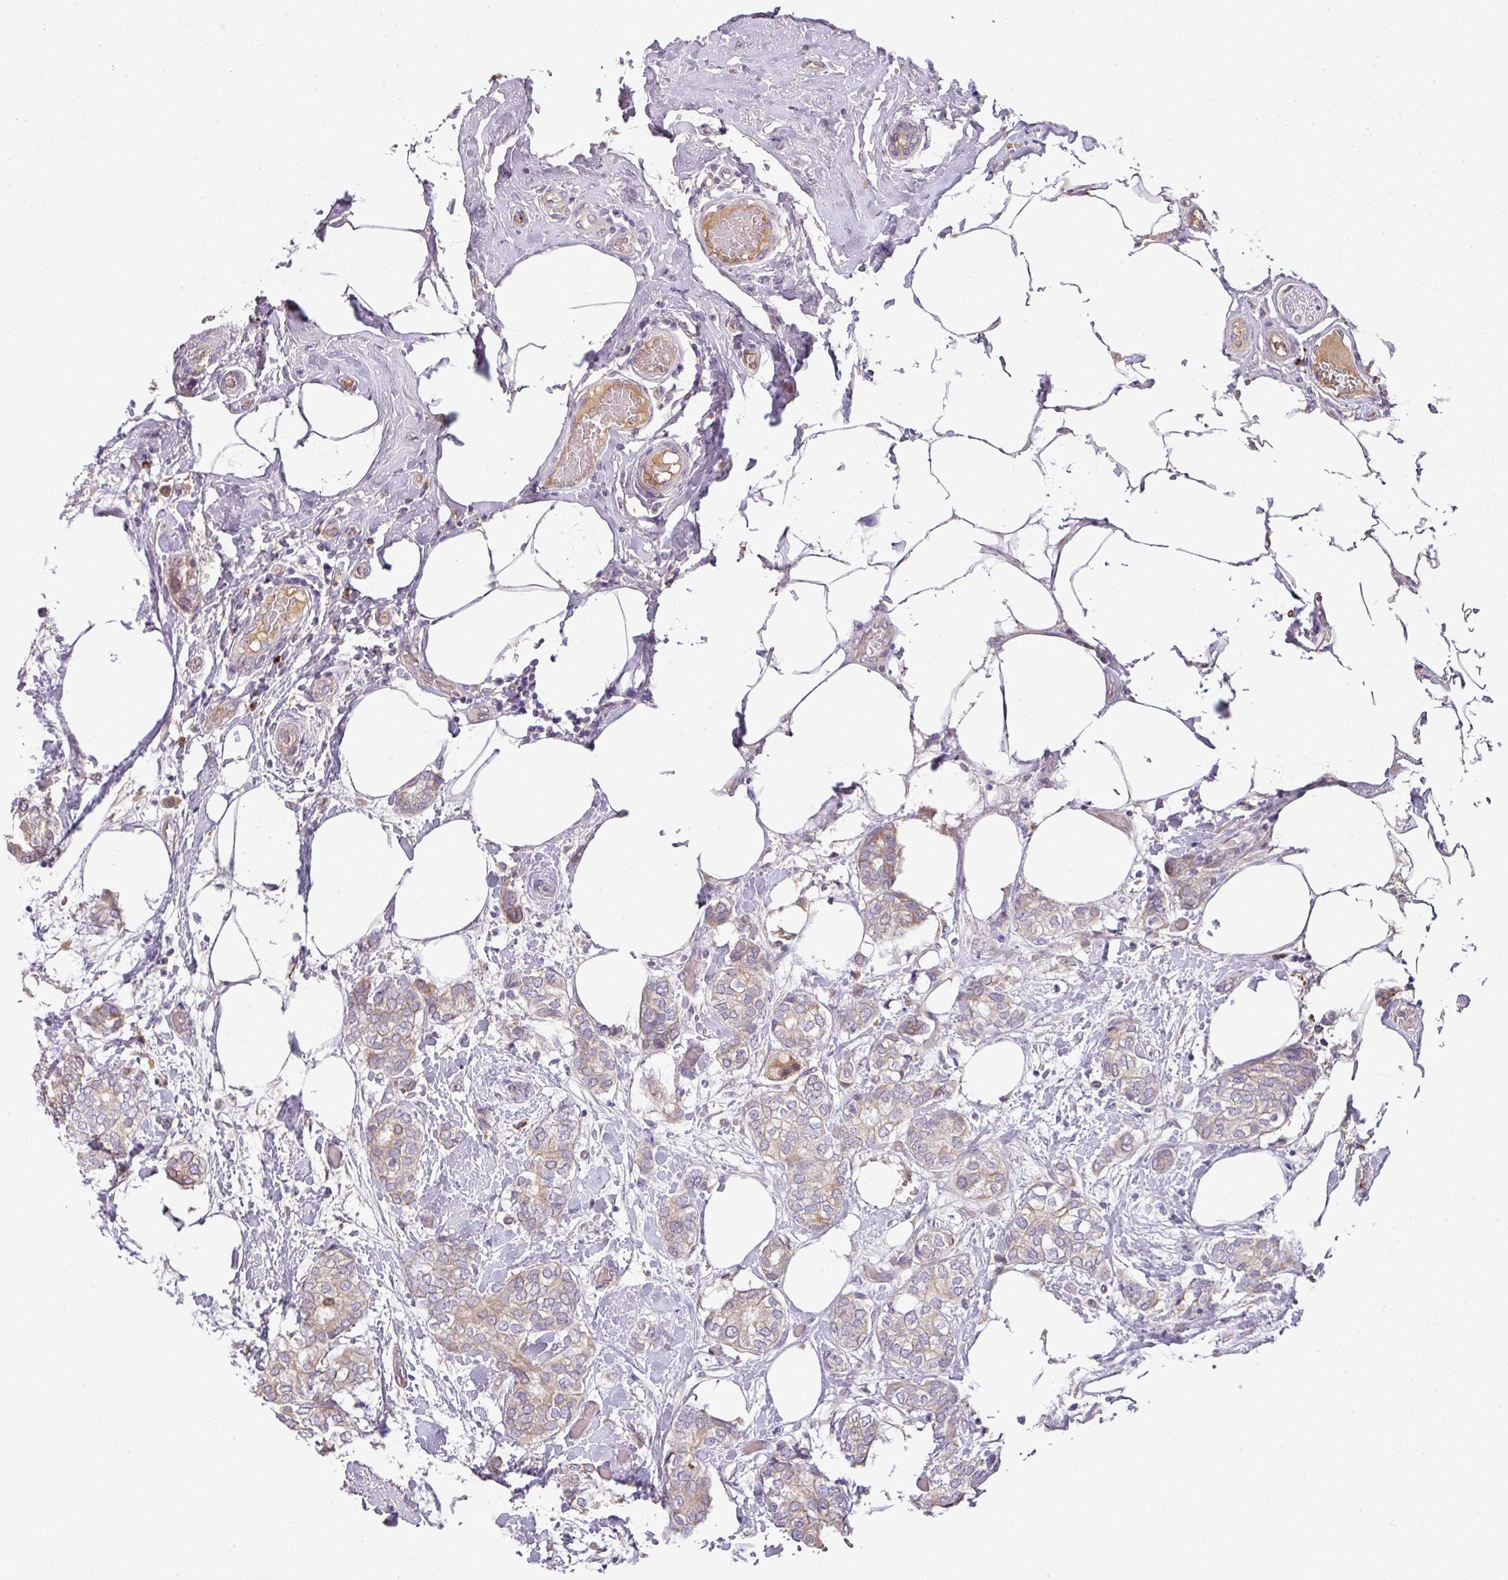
{"staining": {"intensity": "weak", "quantity": "25%-75%", "location": "cytoplasmic/membranous"}, "tissue": "breast cancer", "cell_type": "Tumor cells", "image_type": "cancer", "snomed": [{"axis": "morphology", "description": "Duct carcinoma"}, {"axis": "topography", "description": "Breast"}], "caption": "The image displays staining of breast intraductal carcinoma, revealing weak cytoplasmic/membranous protein staining (brown color) within tumor cells.", "gene": "ZNF266", "patient": {"sex": "female", "age": 73}}